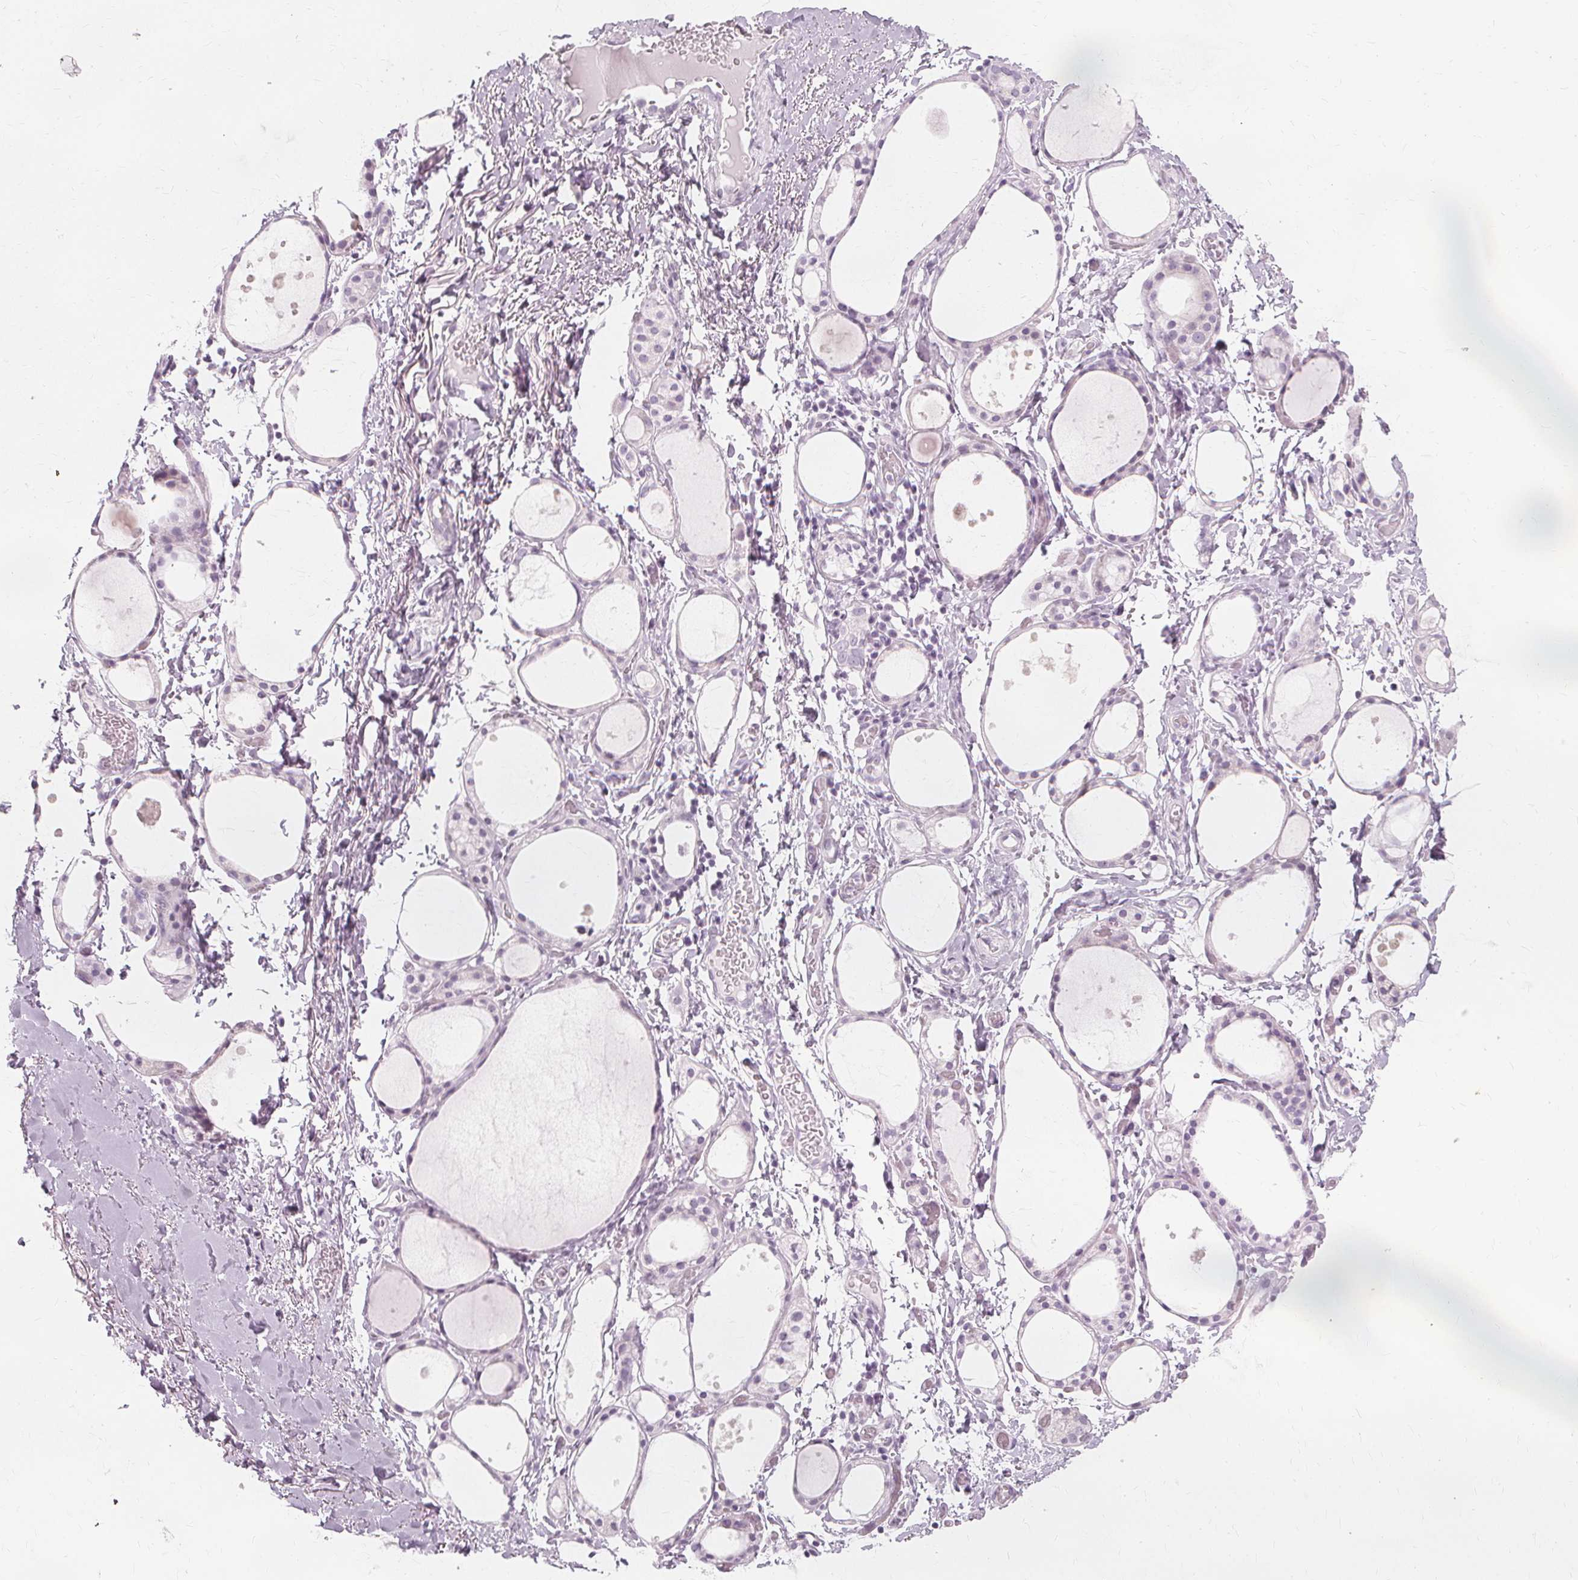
{"staining": {"intensity": "negative", "quantity": "none", "location": "none"}, "tissue": "thyroid gland", "cell_type": "Glandular cells", "image_type": "normal", "snomed": [{"axis": "morphology", "description": "Normal tissue, NOS"}, {"axis": "topography", "description": "Thyroid gland"}], "caption": "Histopathology image shows no protein positivity in glandular cells of normal thyroid gland.", "gene": "MUC12", "patient": {"sex": "male", "age": 68}}